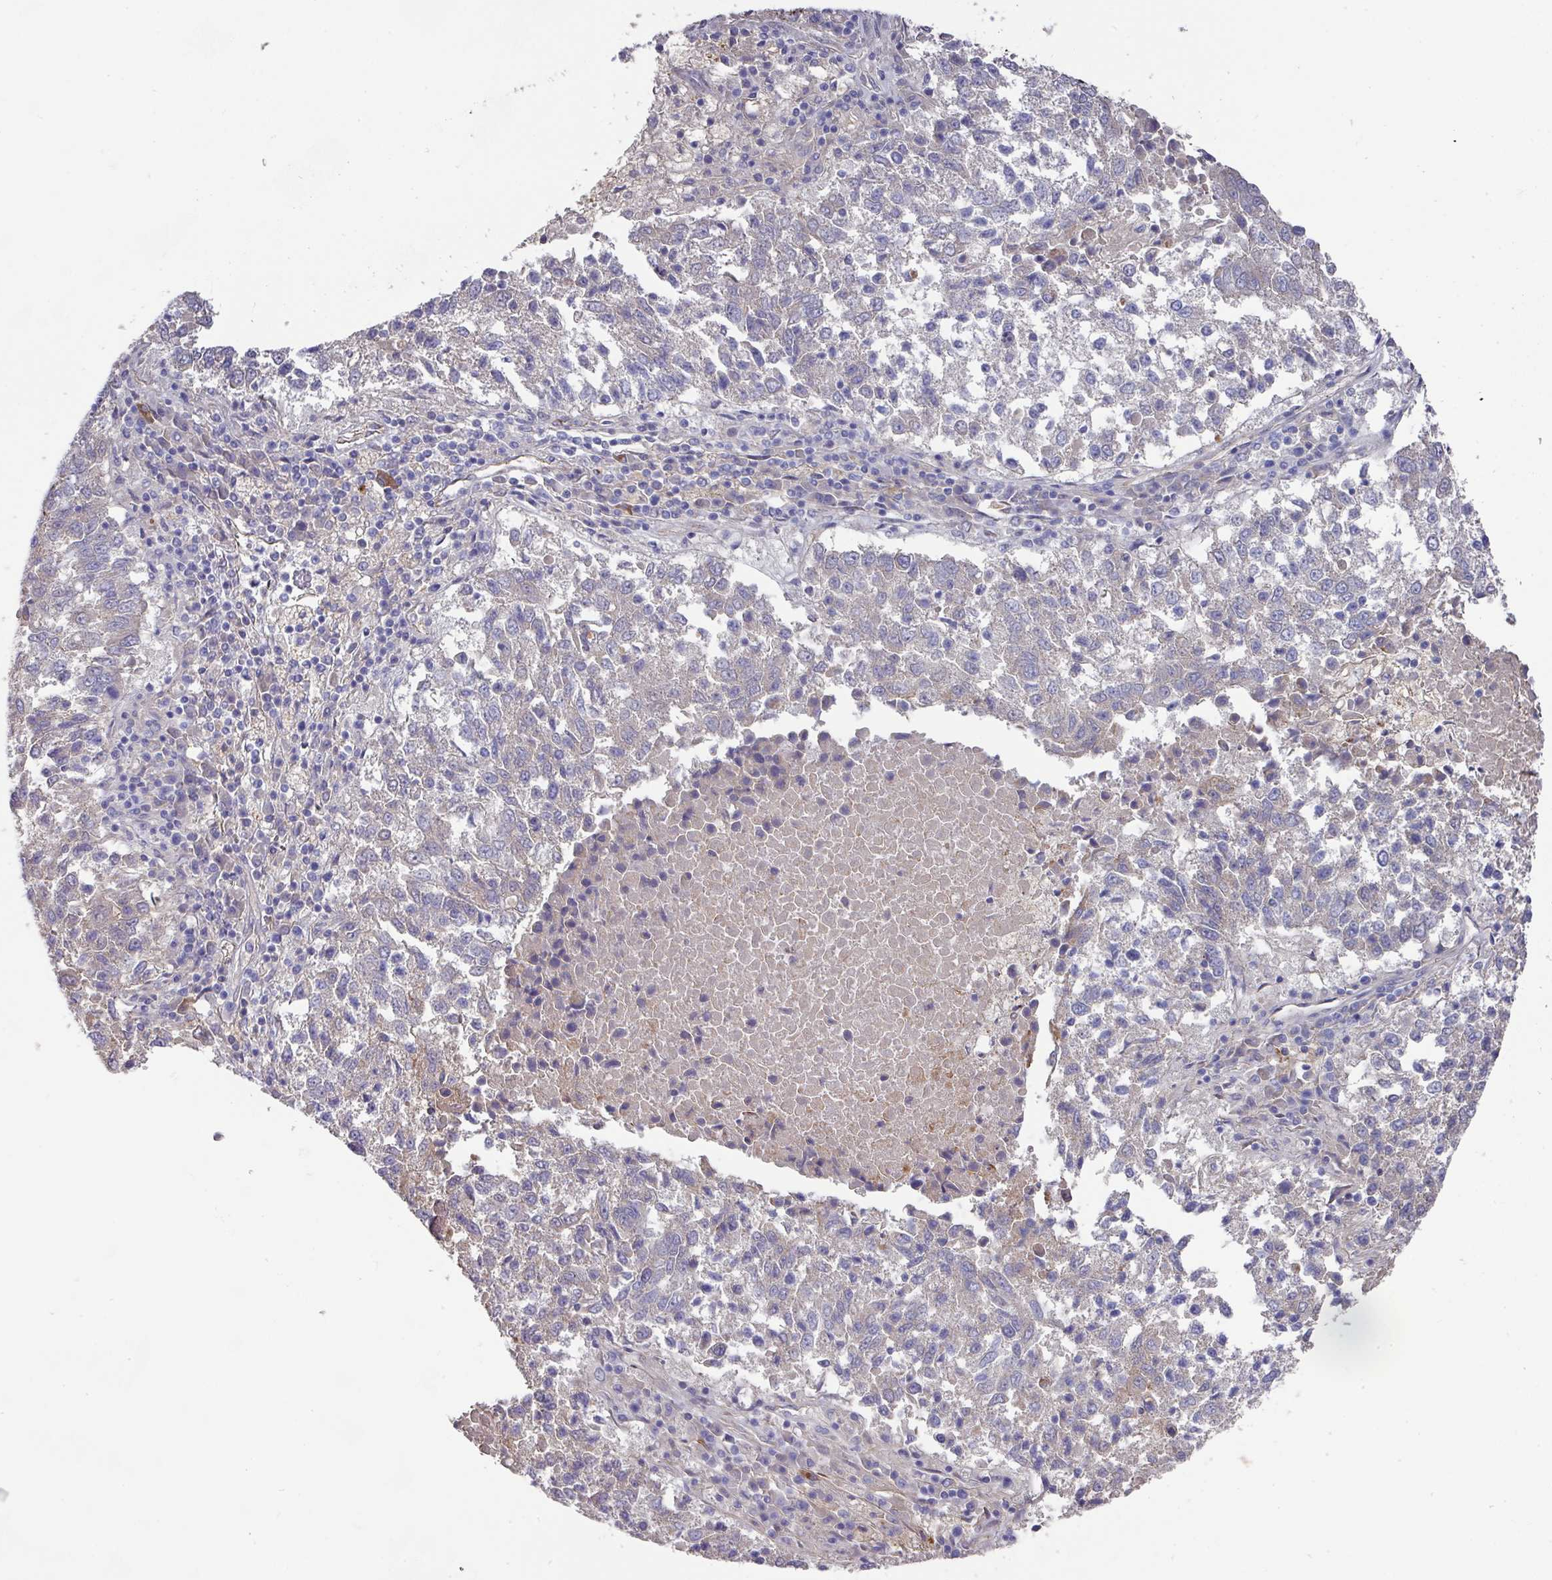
{"staining": {"intensity": "negative", "quantity": "none", "location": "none"}, "tissue": "lung cancer", "cell_type": "Tumor cells", "image_type": "cancer", "snomed": [{"axis": "morphology", "description": "Squamous cell carcinoma, NOS"}, {"axis": "topography", "description": "Lung"}], "caption": "A photomicrograph of human squamous cell carcinoma (lung) is negative for staining in tumor cells.", "gene": "PRR5", "patient": {"sex": "male", "age": 73}}